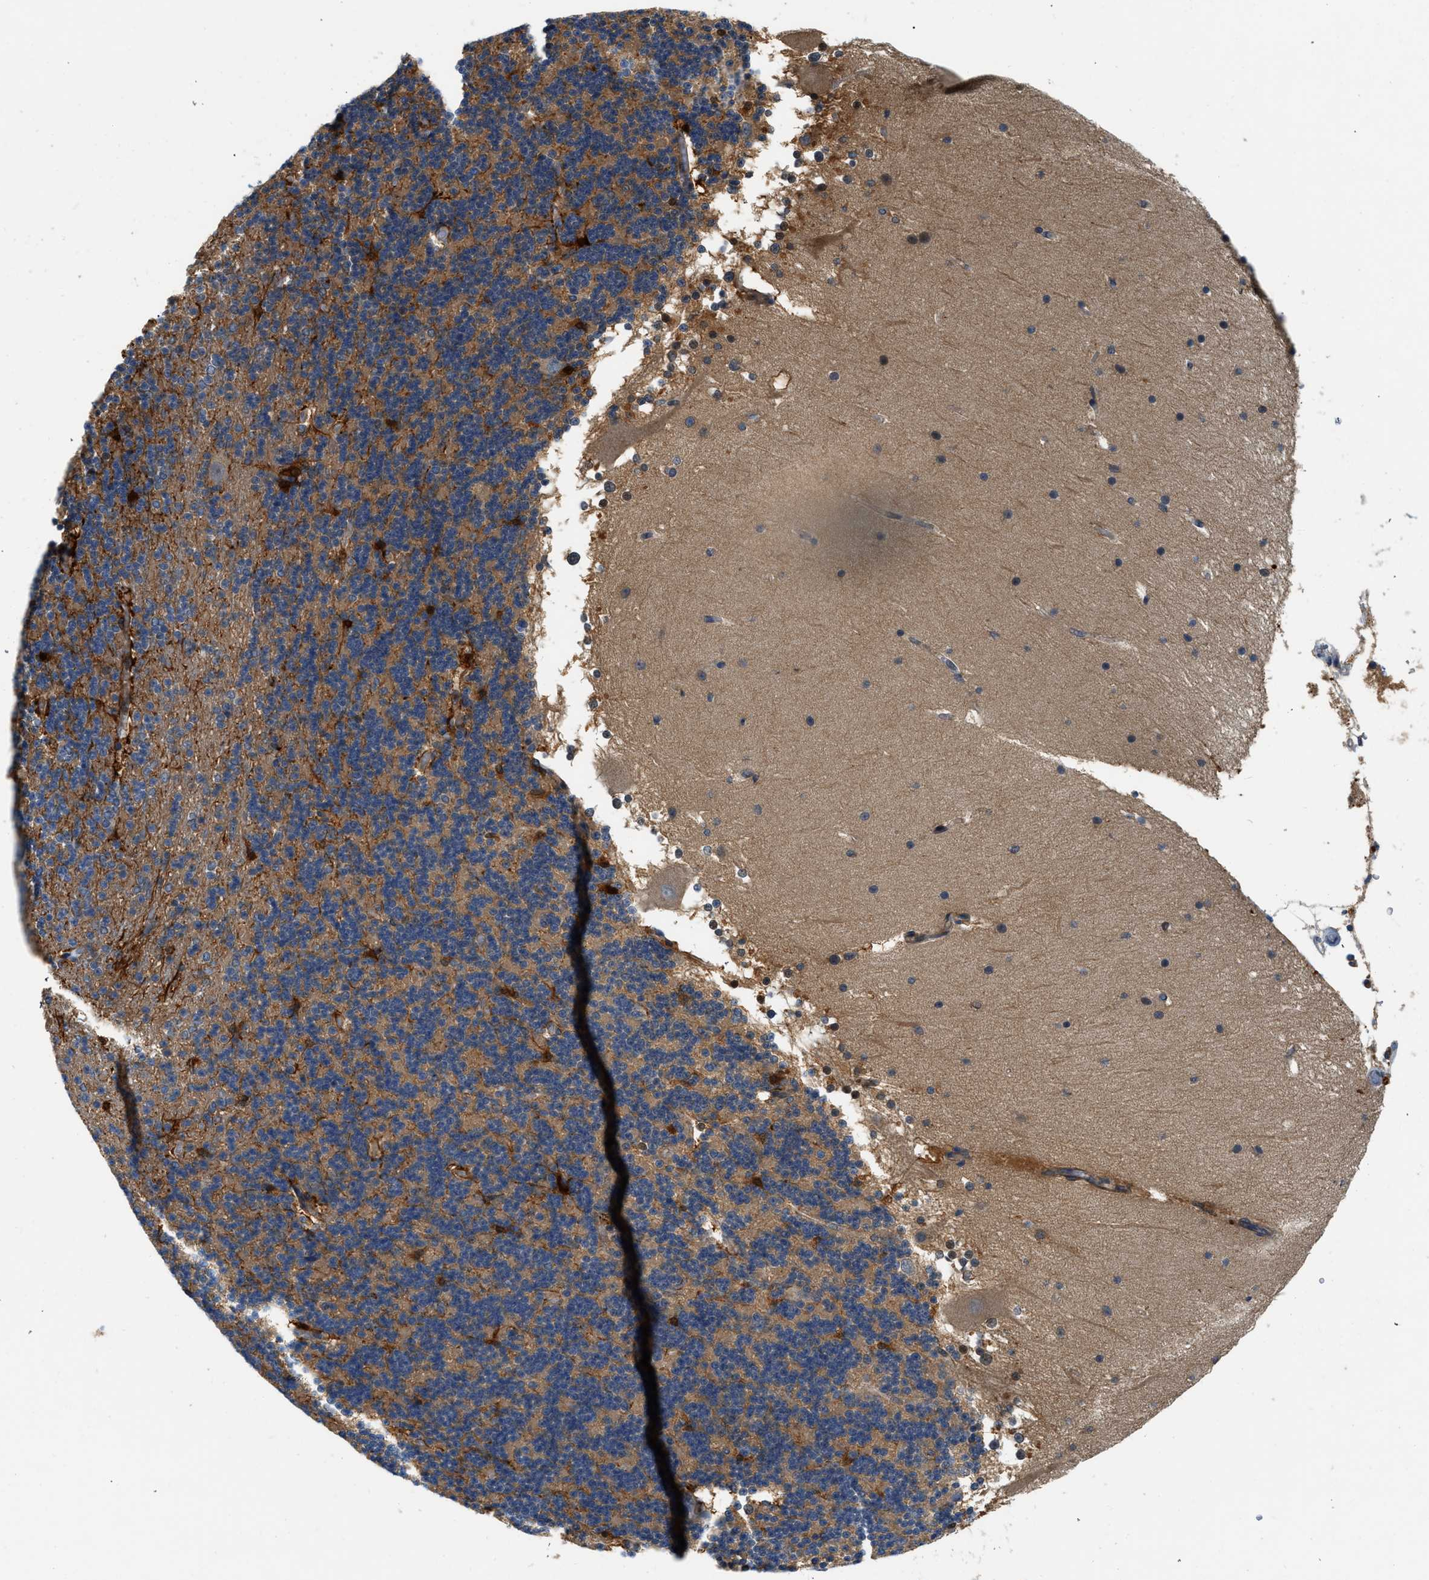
{"staining": {"intensity": "moderate", "quantity": "25%-75%", "location": "cytoplasmic/membranous"}, "tissue": "cerebellum", "cell_type": "Cells in granular layer", "image_type": "normal", "snomed": [{"axis": "morphology", "description": "Normal tissue, NOS"}, {"axis": "topography", "description": "Cerebellum"}], "caption": "This is an image of immunohistochemistry (IHC) staining of normal cerebellum, which shows moderate staining in the cytoplasmic/membranous of cells in granular layer.", "gene": "GPR31", "patient": {"sex": "female", "age": 19}}